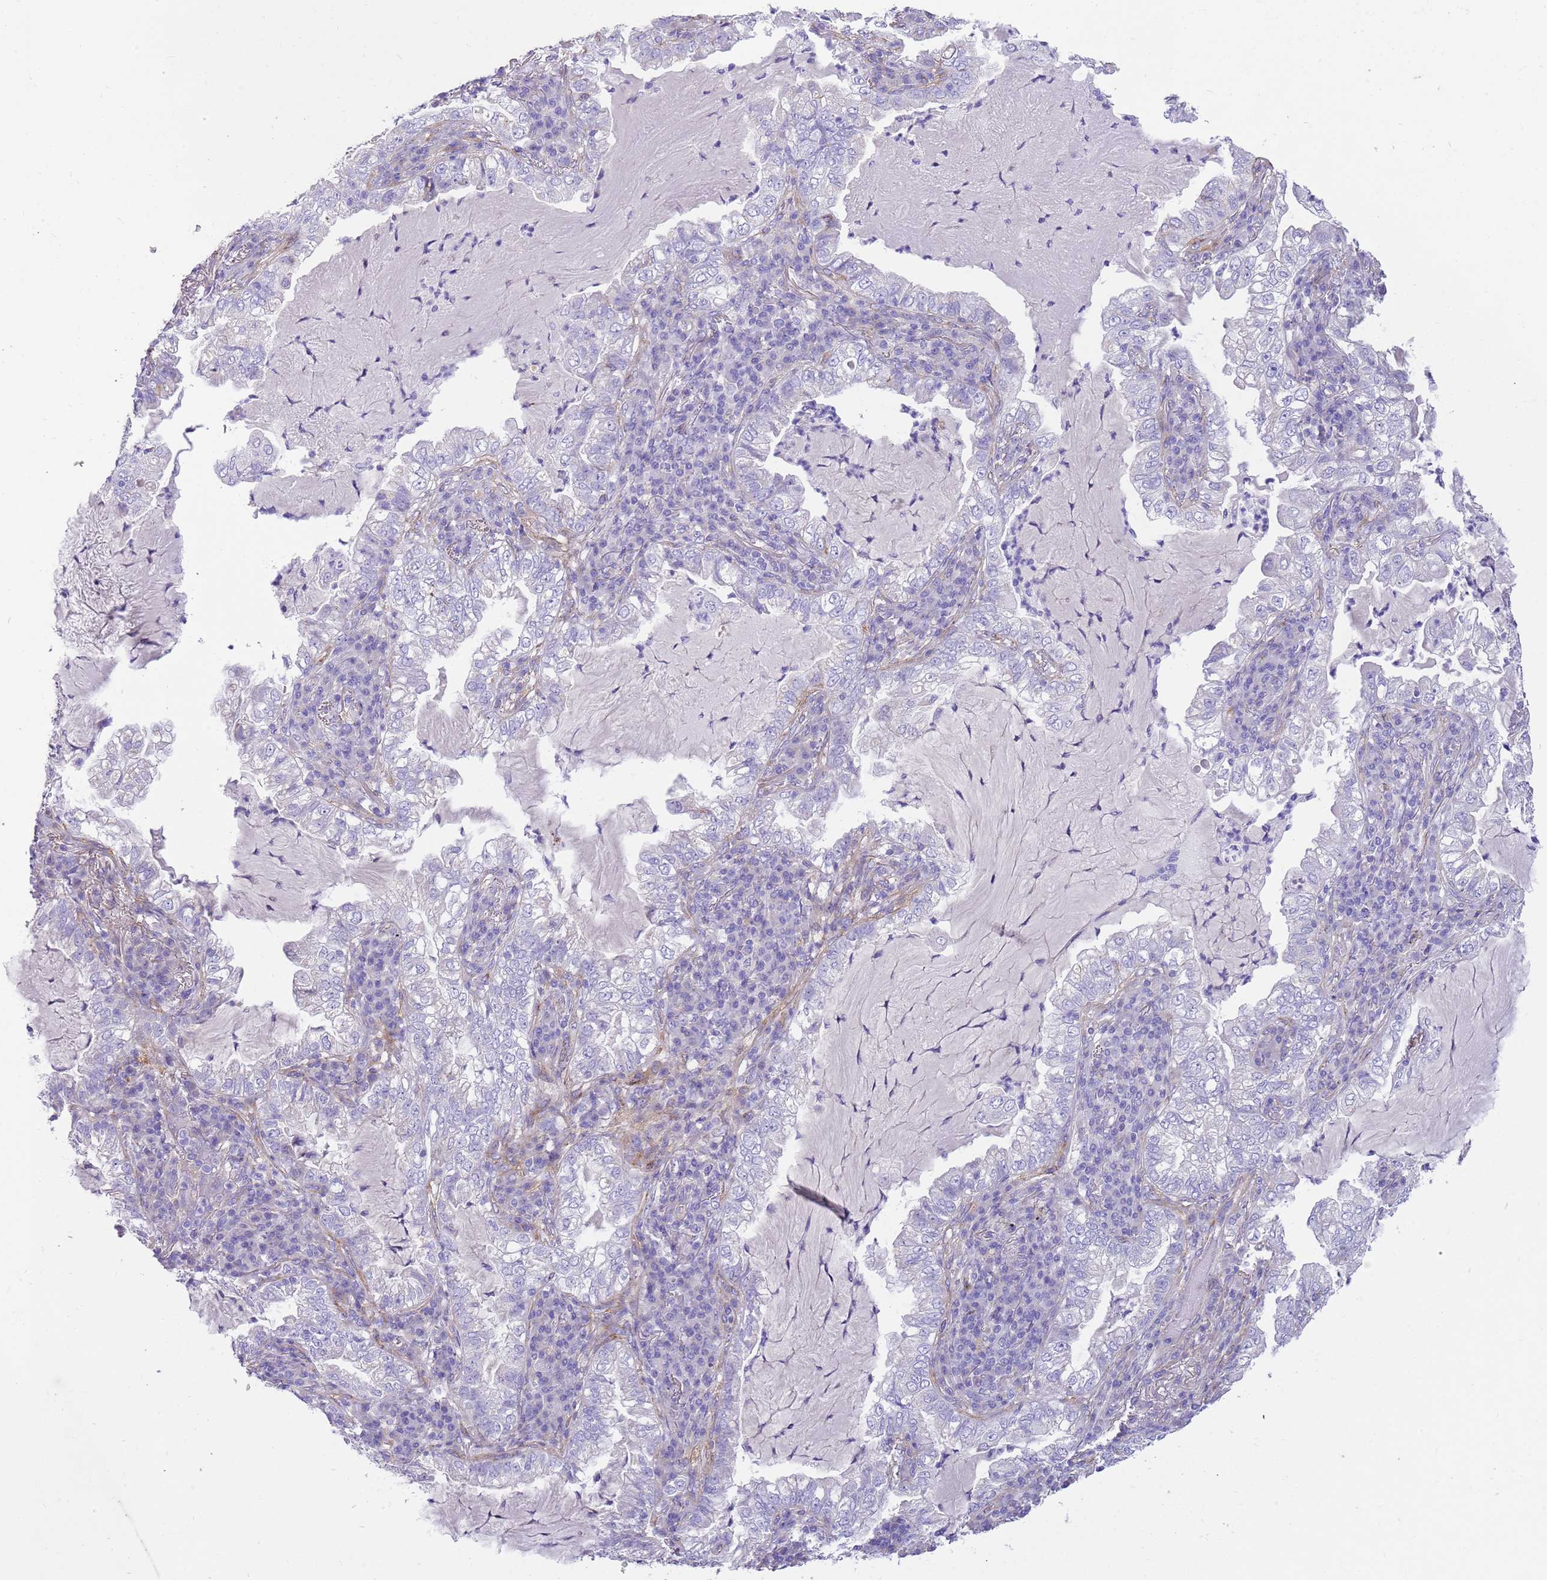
{"staining": {"intensity": "negative", "quantity": "none", "location": "none"}, "tissue": "lung cancer", "cell_type": "Tumor cells", "image_type": "cancer", "snomed": [{"axis": "morphology", "description": "Adenocarcinoma, NOS"}, {"axis": "topography", "description": "Lung"}], "caption": "DAB (3,3'-diaminobenzidine) immunohistochemical staining of human adenocarcinoma (lung) shows no significant expression in tumor cells.", "gene": "SERINC3", "patient": {"sex": "female", "age": 73}}